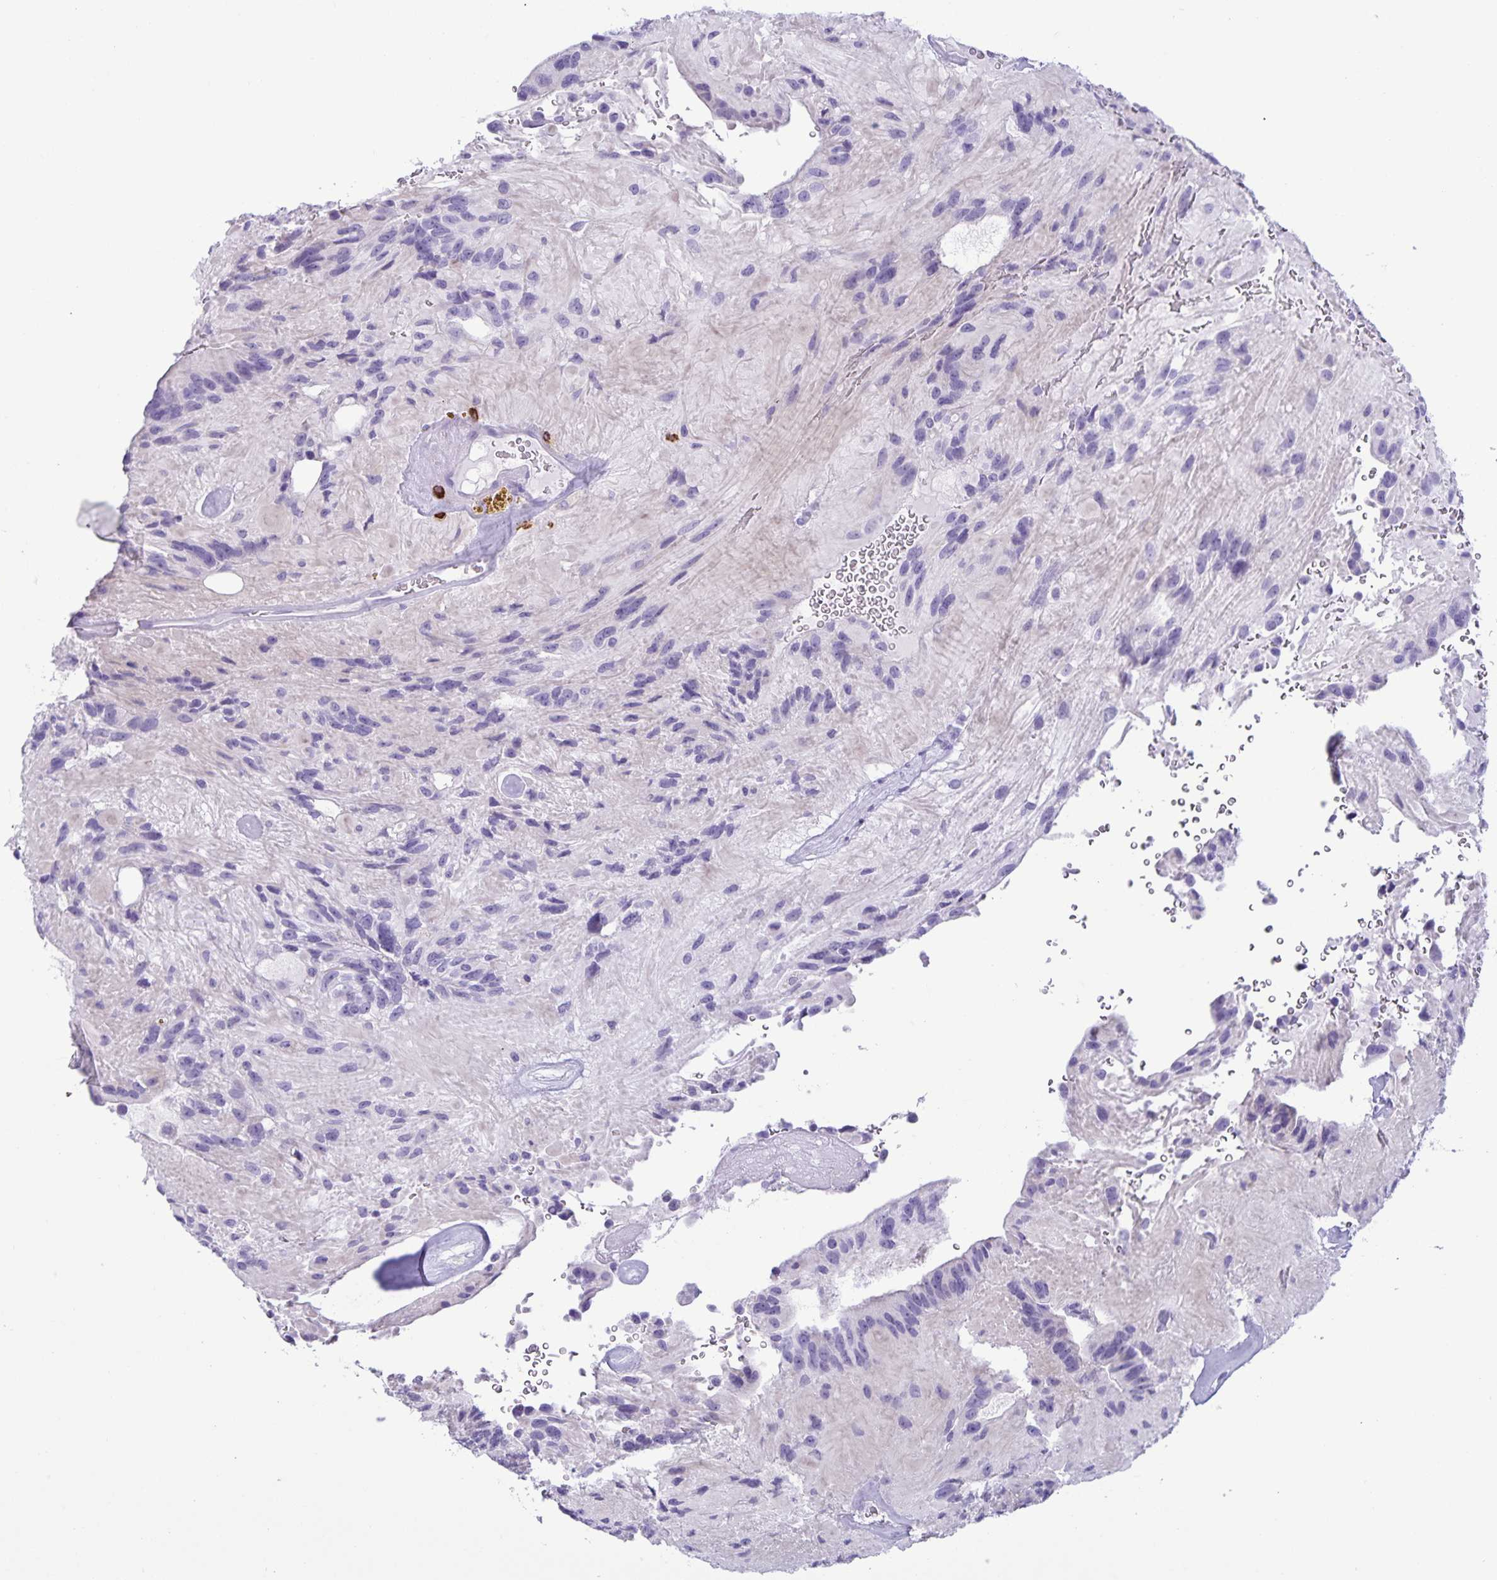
{"staining": {"intensity": "negative", "quantity": "none", "location": "none"}, "tissue": "glioma", "cell_type": "Tumor cells", "image_type": "cancer", "snomed": [{"axis": "morphology", "description": "Glioma, malignant, Low grade"}, {"axis": "topography", "description": "Brain"}], "caption": "Immunohistochemical staining of human malignant glioma (low-grade) demonstrates no significant staining in tumor cells.", "gene": "IBTK", "patient": {"sex": "male", "age": 31}}